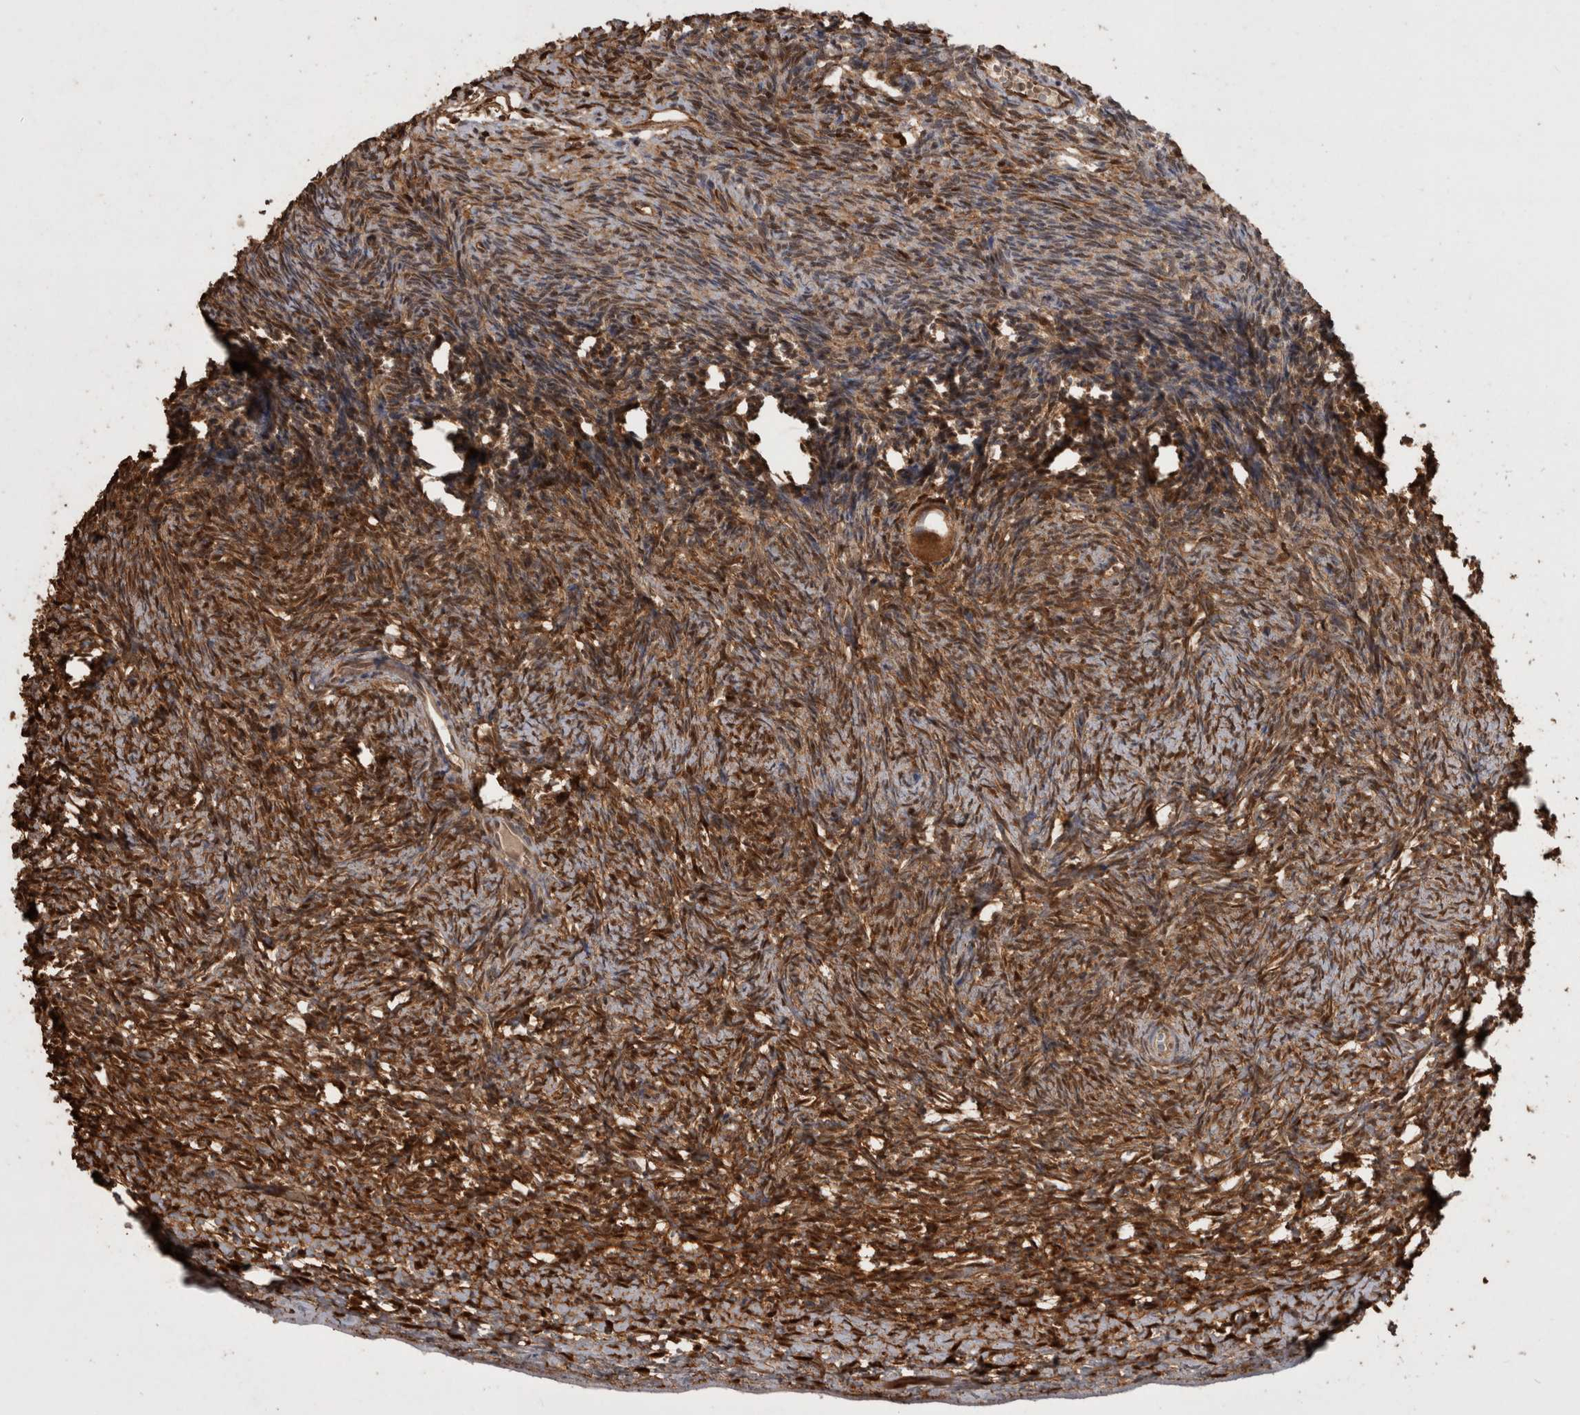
{"staining": {"intensity": "moderate", "quantity": ">75%", "location": "cytoplasmic/membranous"}, "tissue": "ovary", "cell_type": "Follicle cells", "image_type": "normal", "snomed": [{"axis": "morphology", "description": "Normal tissue, NOS"}, {"axis": "topography", "description": "Ovary"}], "caption": "The immunohistochemical stain labels moderate cytoplasmic/membranous expression in follicle cells of unremarkable ovary.", "gene": "LXN", "patient": {"sex": "female", "age": 34}}